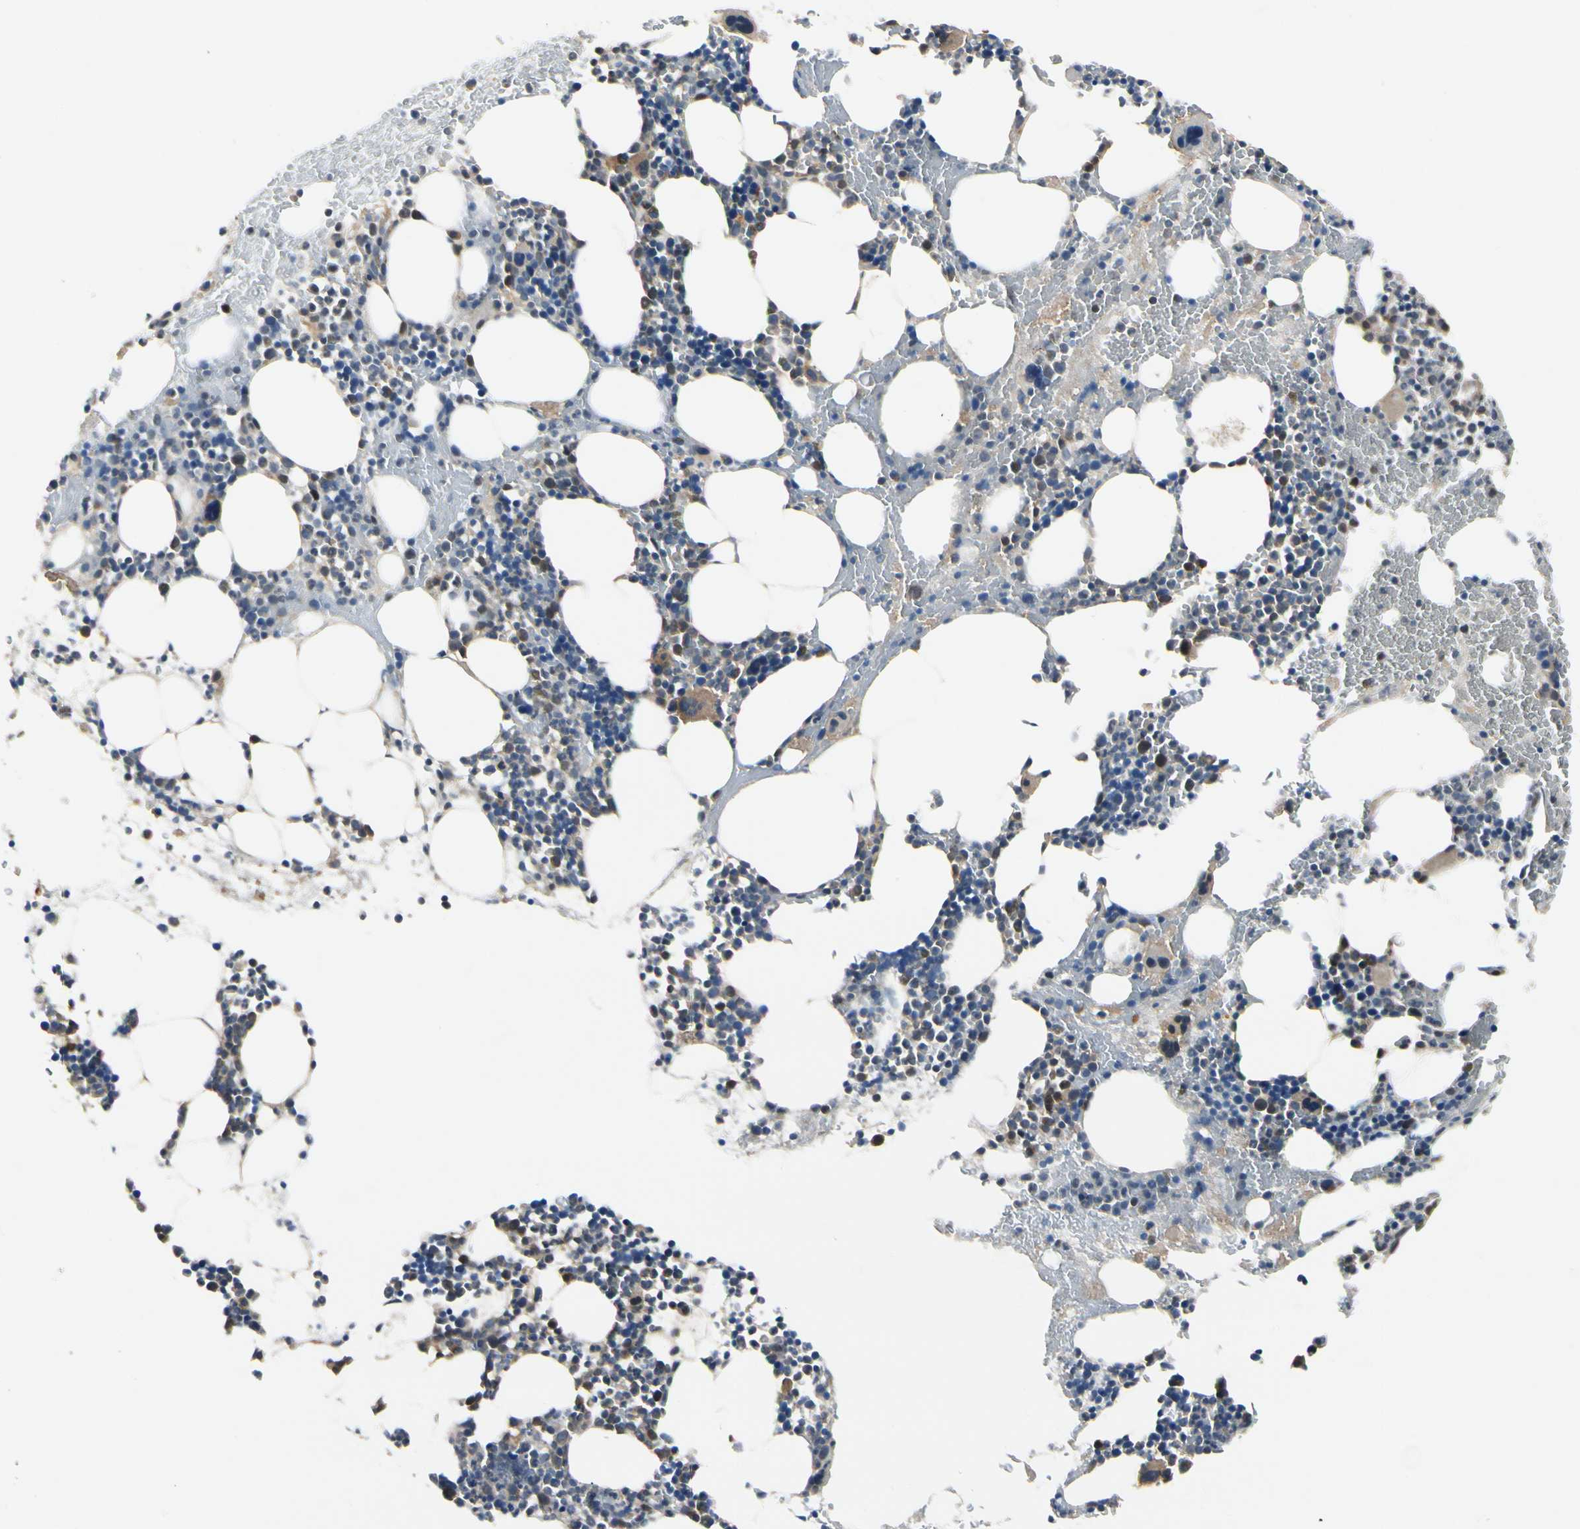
{"staining": {"intensity": "strong", "quantity": "25%-75%", "location": "cytoplasmic/membranous,nuclear"}, "tissue": "bone marrow", "cell_type": "Hematopoietic cells", "image_type": "normal", "snomed": [{"axis": "morphology", "description": "Normal tissue, NOS"}, {"axis": "topography", "description": "Bone marrow"}], "caption": "Brown immunohistochemical staining in normal bone marrow reveals strong cytoplasmic/membranous,nuclear positivity in approximately 25%-75% of hematopoietic cells.", "gene": "NME1", "patient": {"sex": "male", "age": 82}}